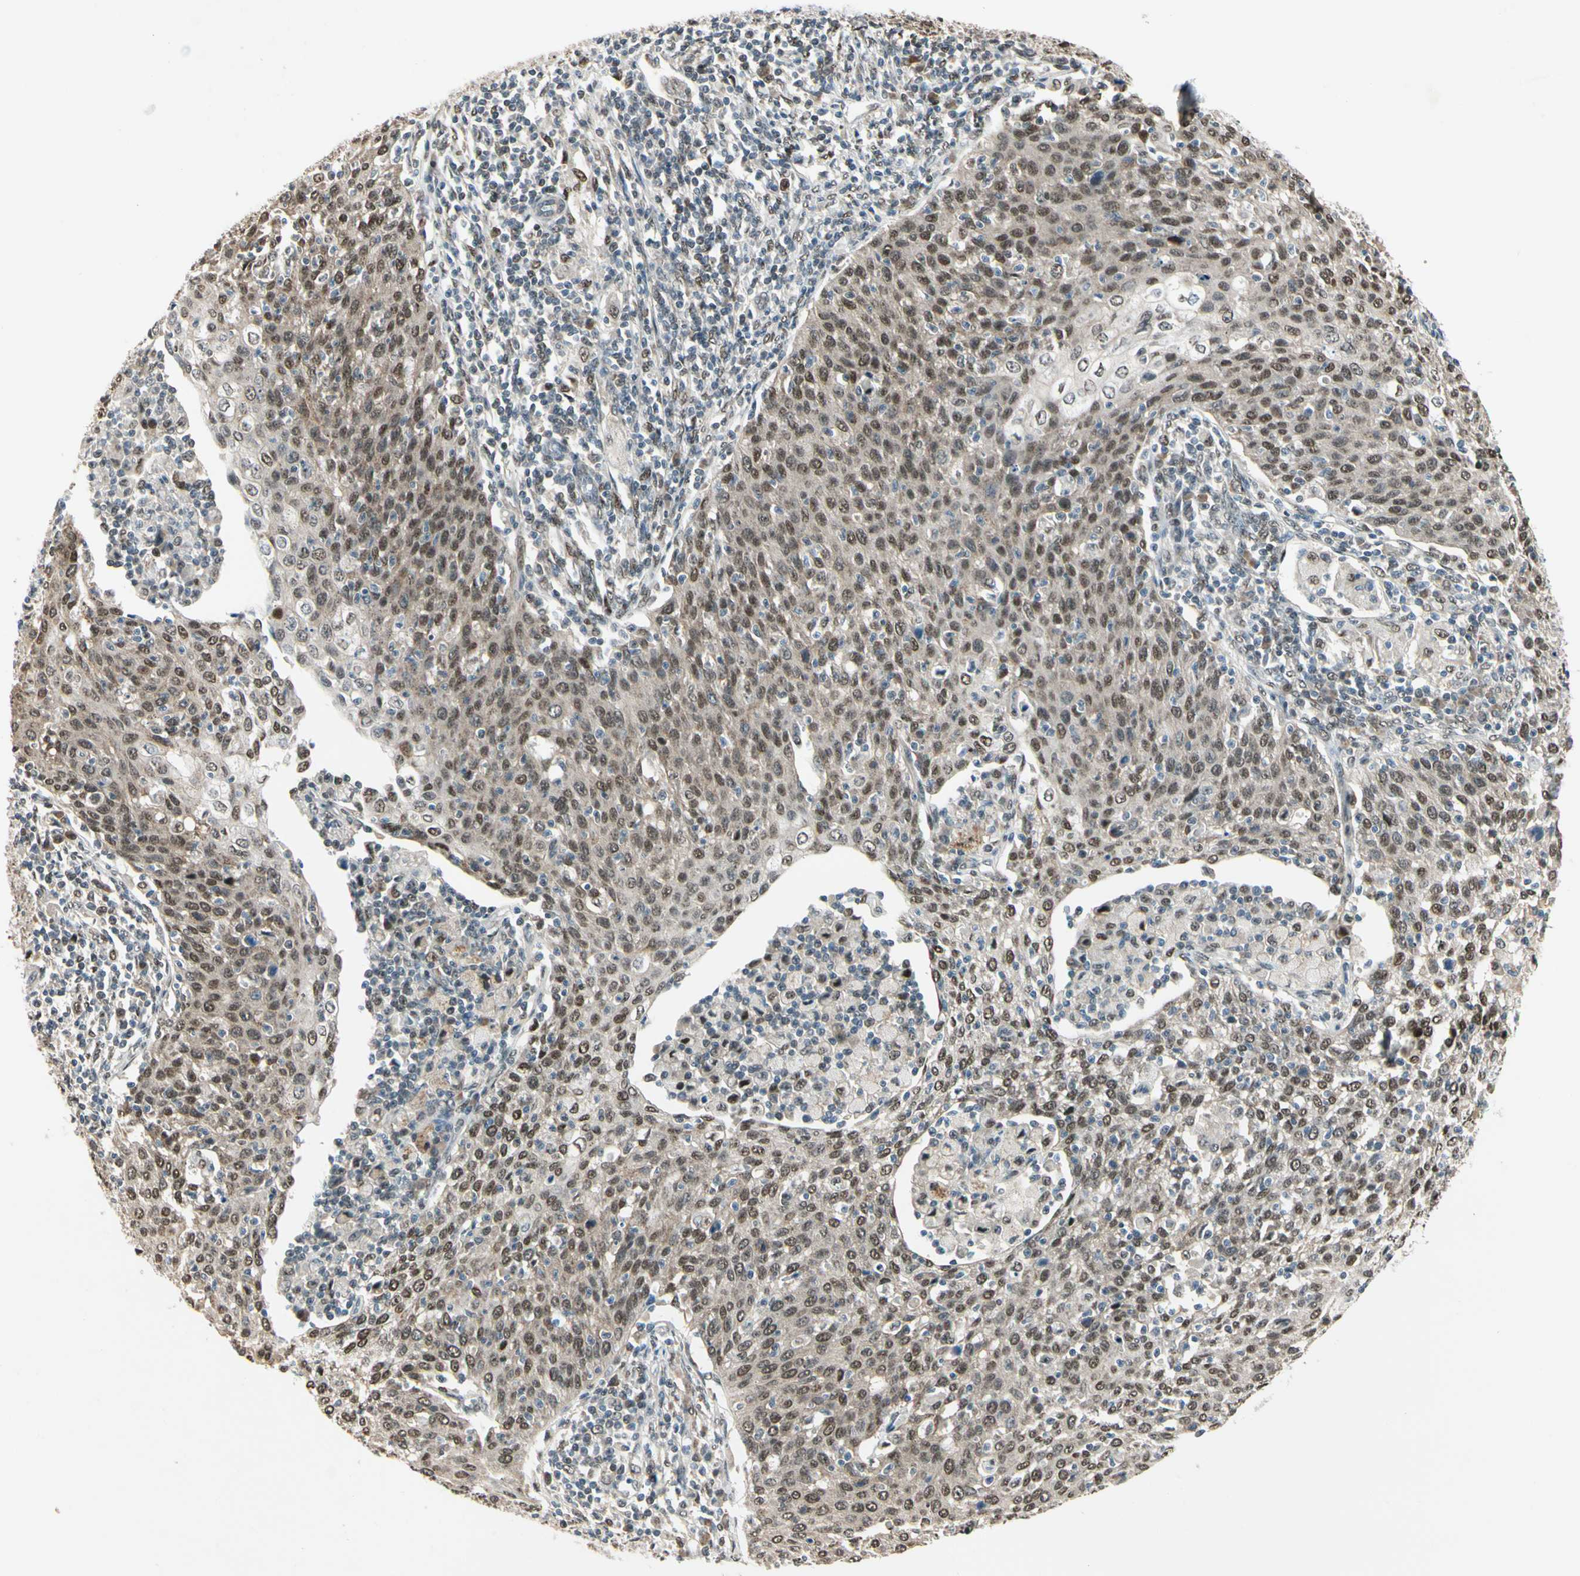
{"staining": {"intensity": "moderate", "quantity": ">75%", "location": "nuclear"}, "tissue": "cervical cancer", "cell_type": "Tumor cells", "image_type": "cancer", "snomed": [{"axis": "morphology", "description": "Squamous cell carcinoma, NOS"}, {"axis": "topography", "description": "Cervix"}], "caption": "Moderate nuclear protein positivity is identified in about >75% of tumor cells in squamous cell carcinoma (cervical). The protein of interest is shown in brown color, while the nuclei are stained blue.", "gene": "GTF3A", "patient": {"sex": "female", "age": 38}}